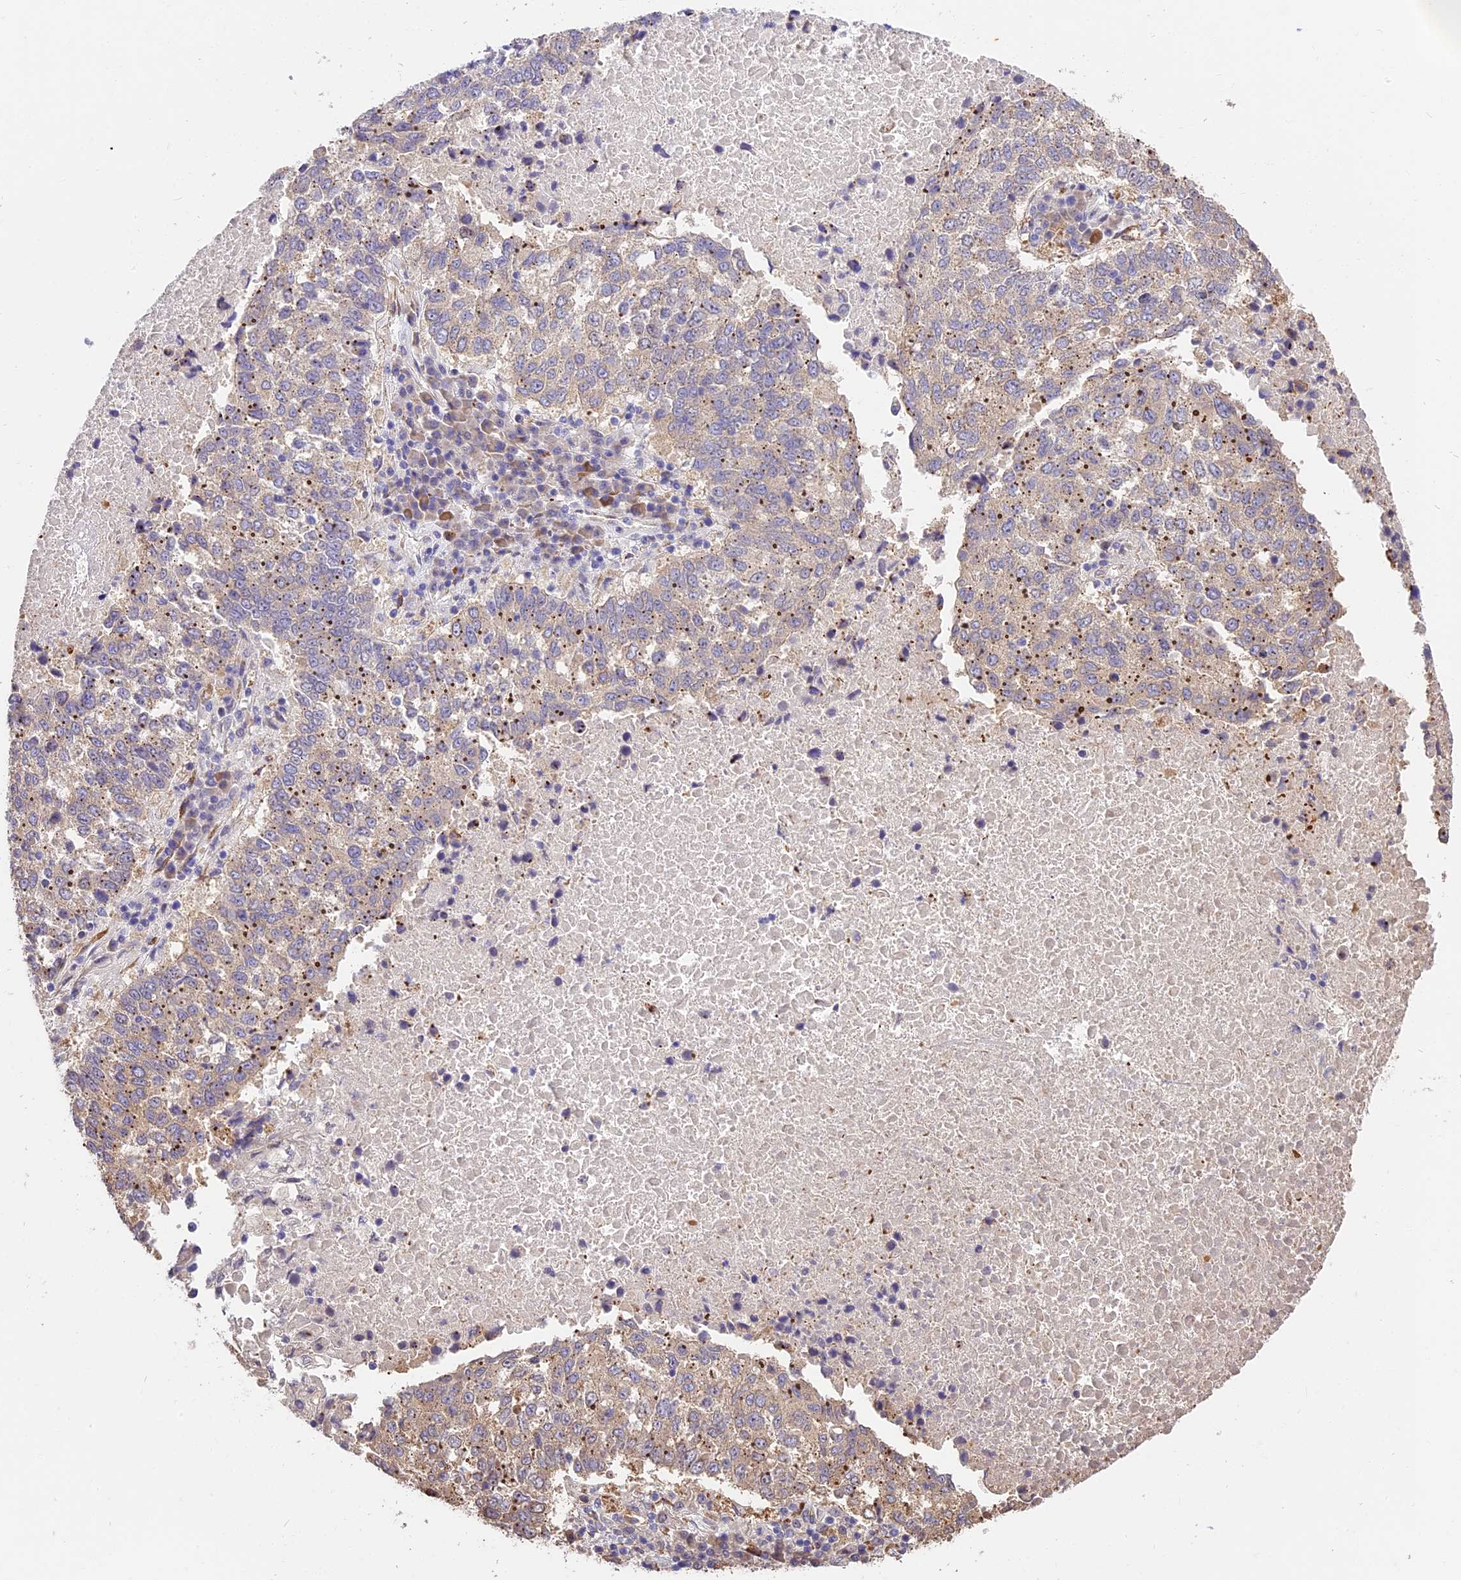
{"staining": {"intensity": "weak", "quantity": "25%-75%", "location": "cytoplasmic/membranous"}, "tissue": "lung cancer", "cell_type": "Tumor cells", "image_type": "cancer", "snomed": [{"axis": "morphology", "description": "Squamous cell carcinoma, NOS"}, {"axis": "topography", "description": "Lung"}], "caption": "Lung cancer was stained to show a protein in brown. There is low levels of weak cytoplasmic/membranous expression in about 25%-75% of tumor cells.", "gene": "BSCL2", "patient": {"sex": "male", "age": 73}}